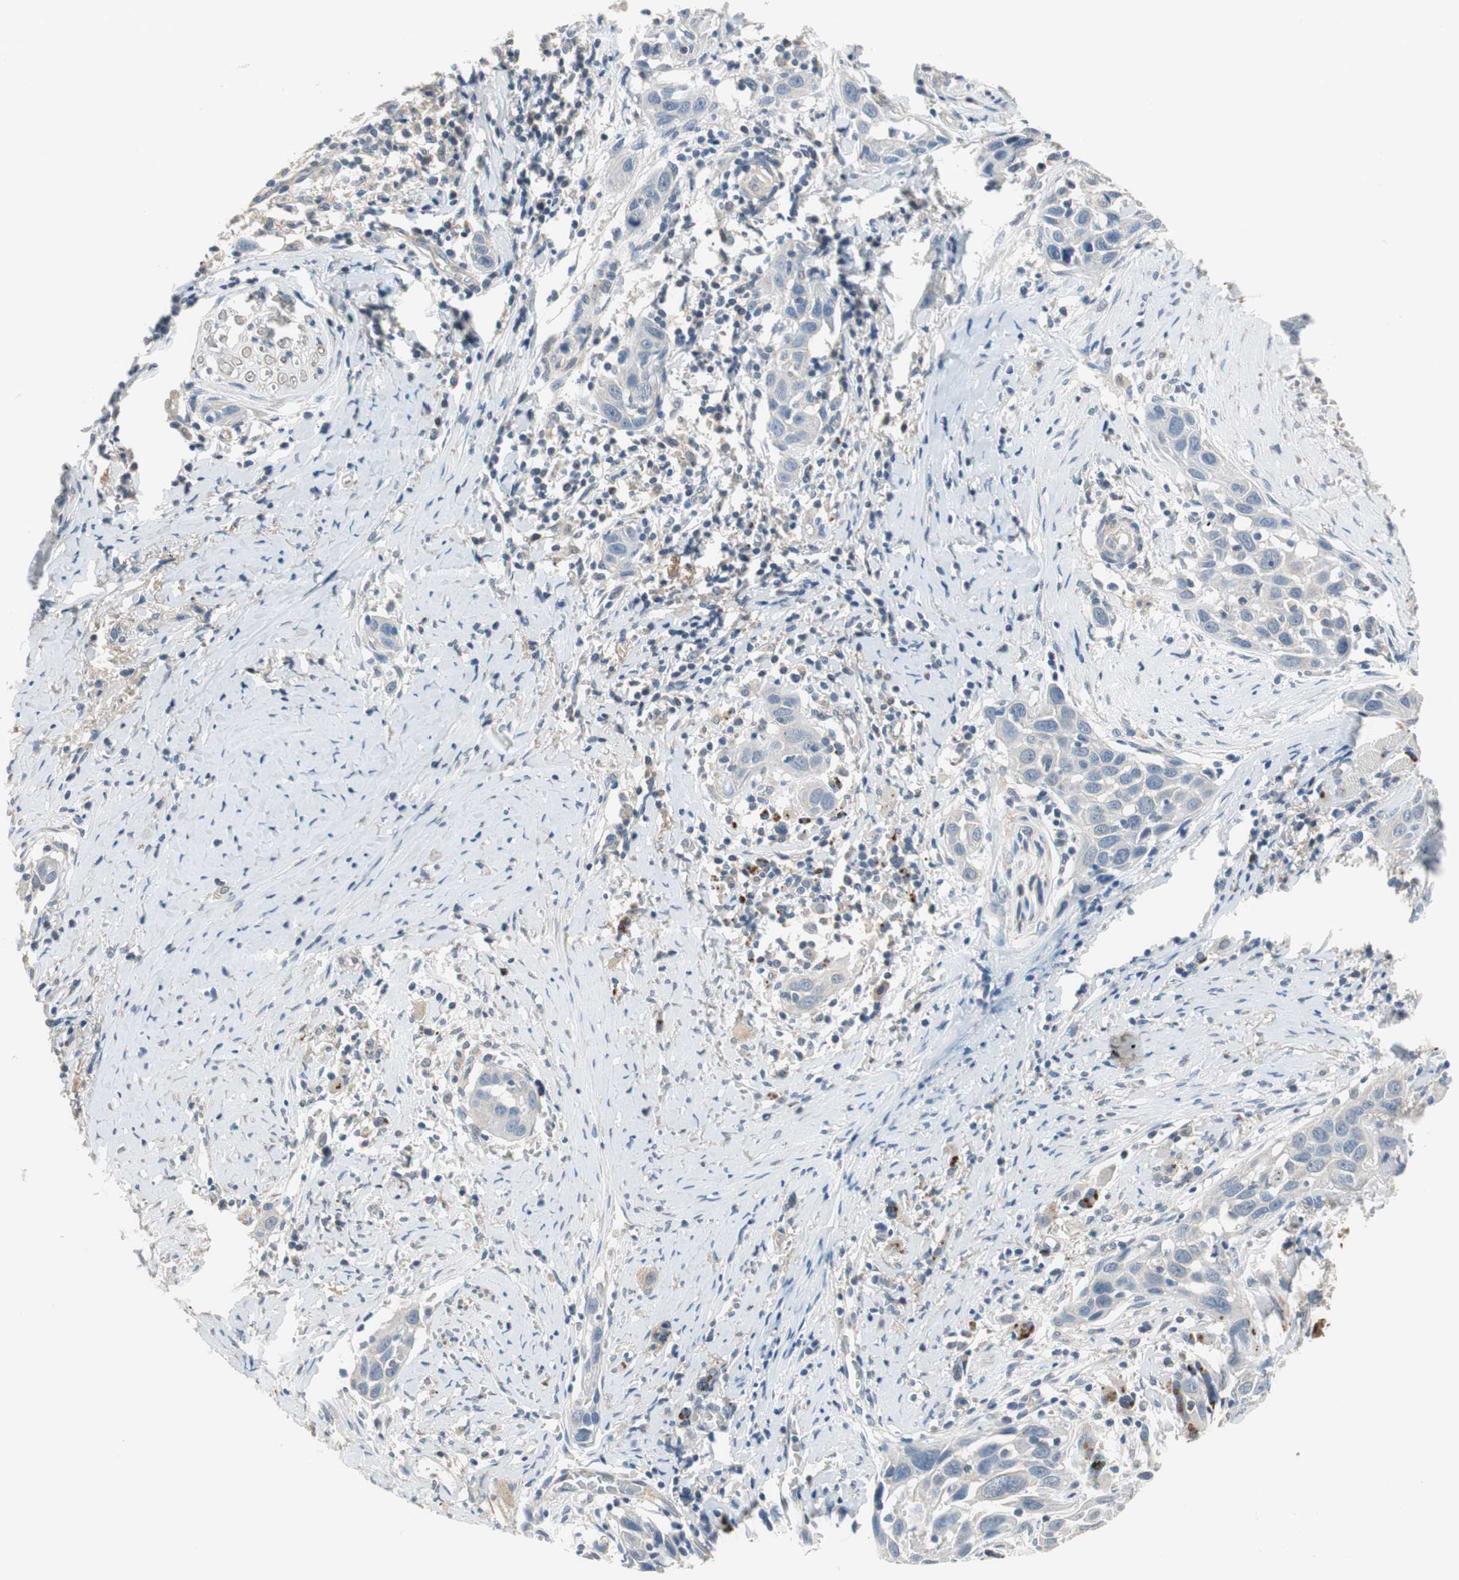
{"staining": {"intensity": "negative", "quantity": "none", "location": "none"}, "tissue": "head and neck cancer", "cell_type": "Tumor cells", "image_type": "cancer", "snomed": [{"axis": "morphology", "description": "Normal tissue, NOS"}, {"axis": "morphology", "description": "Squamous cell carcinoma, NOS"}, {"axis": "topography", "description": "Oral tissue"}, {"axis": "topography", "description": "Head-Neck"}], "caption": "The photomicrograph exhibits no staining of tumor cells in head and neck cancer (squamous cell carcinoma).", "gene": "PI4KB", "patient": {"sex": "female", "age": 50}}